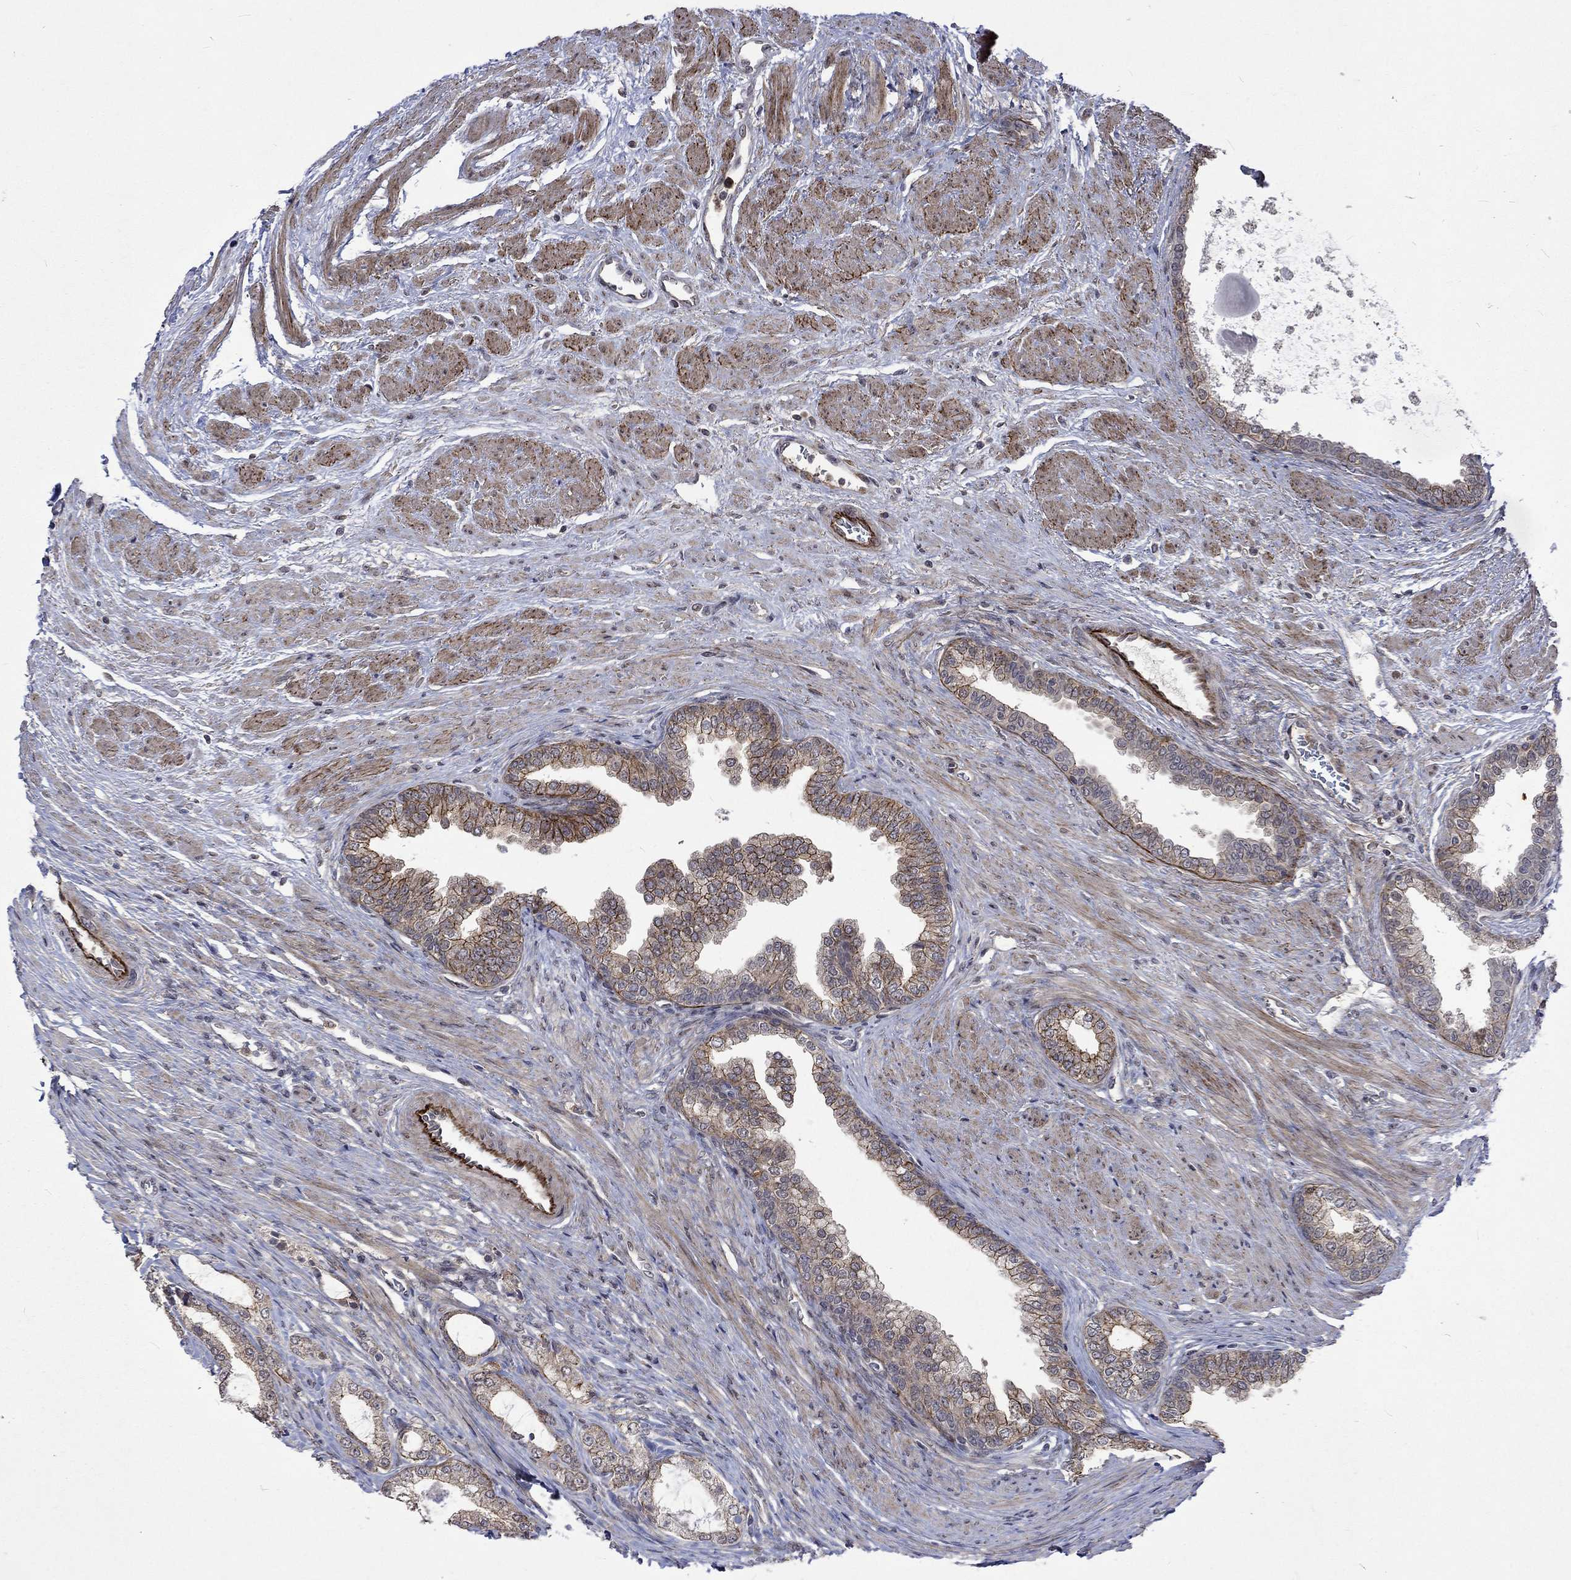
{"staining": {"intensity": "moderate", "quantity": "25%-75%", "location": "cytoplasmic/membranous"}, "tissue": "prostate cancer", "cell_type": "Tumor cells", "image_type": "cancer", "snomed": [{"axis": "morphology", "description": "Adenocarcinoma, NOS"}, {"axis": "topography", "description": "Prostate and seminal vesicle, NOS"}, {"axis": "topography", "description": "Prostate"}], "caption": "Brown immunohistochemical staining in human prostate cancer reveals moderate cytoplasmic/membranous positivity in approximately 25%-75% of tumor cells.", "gene": "PPP1R9A", "patient": {"sex": "male", "age": 62}}